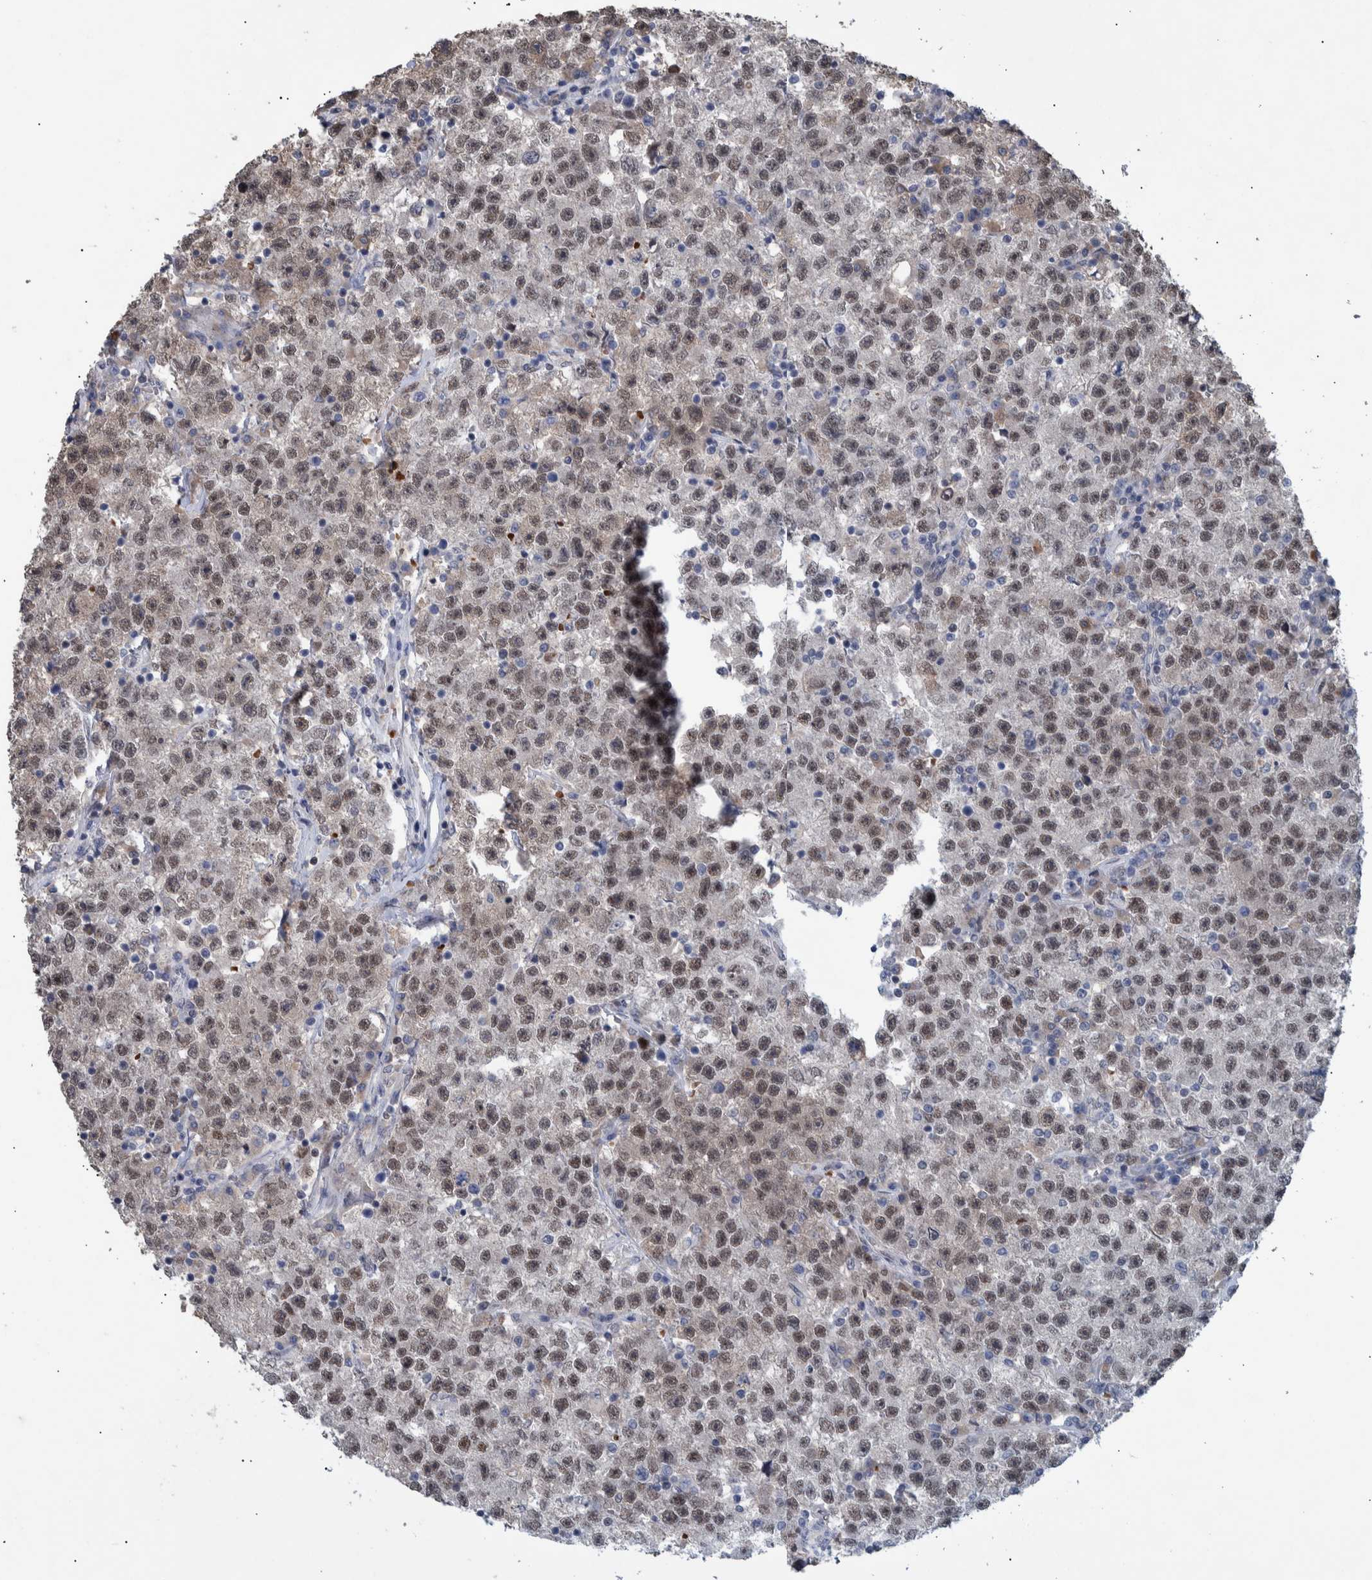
{"staining": {"intensity": "weak", "quantity": ">75%", "location": "nuclear"}, "tissue": "testis cancer", "cell_type": "Tumor cells", "image_type": "cancer", "snomed": [{"axis": "morphology", "description": "Seminoma, NOS"}, {"axis": "topography", "description": "Testis"}], "caption": "Protein expression analysis of human testis cancer (seminoma) reveals weak nuclear staining in approximately >75% of tumor cells.", "gene": "ESRP1", "patient": {"sex": "male", "age": 22}}